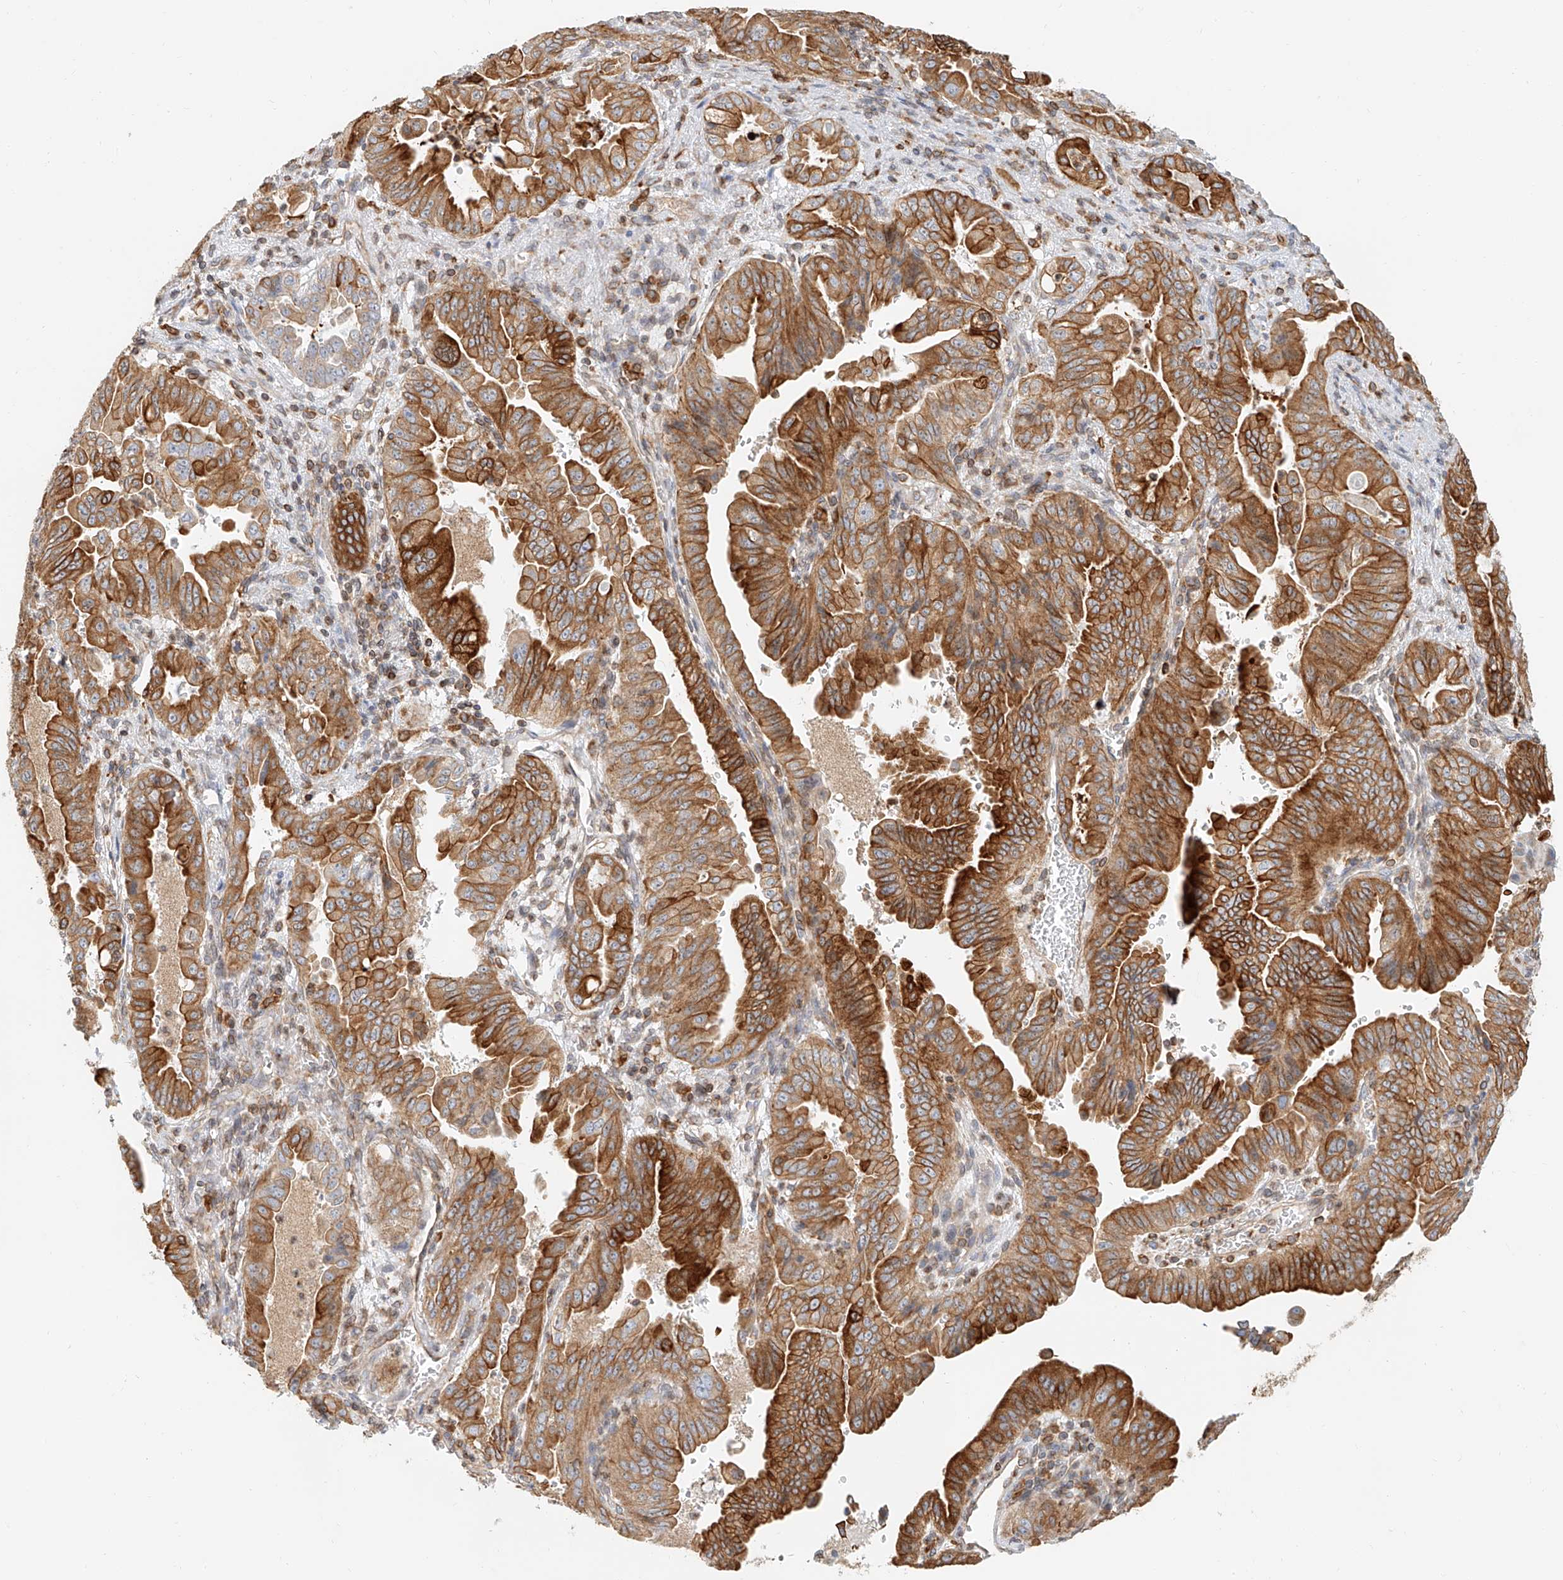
{"staining": {"intensity": "strong", "quantity": ">75%", "location": "cytoplasmic/membranous"}, "tissue": "pancreatic cancer", "cell_type": "Tumor cells", "image_type": "cancer", "snomed": [{"axis": "morphology", "description": "Adenocarcinoma, NOS"}, {"axis": "topography", "description": "Pancreas"}], "caption": "Protein analysis of pancreatic adenocarcinoma tissue displays strong cytoplasmic/membranous staining in about >75% of tumor cells. The staining was performed using DAB (3,3'-diaminobenzidine), with brown indicating positive protein expression. Nuclei are stained blue with hematoxylin.", "gene": "DHRS7", "patient": {"sex": "male", "age": 70}}